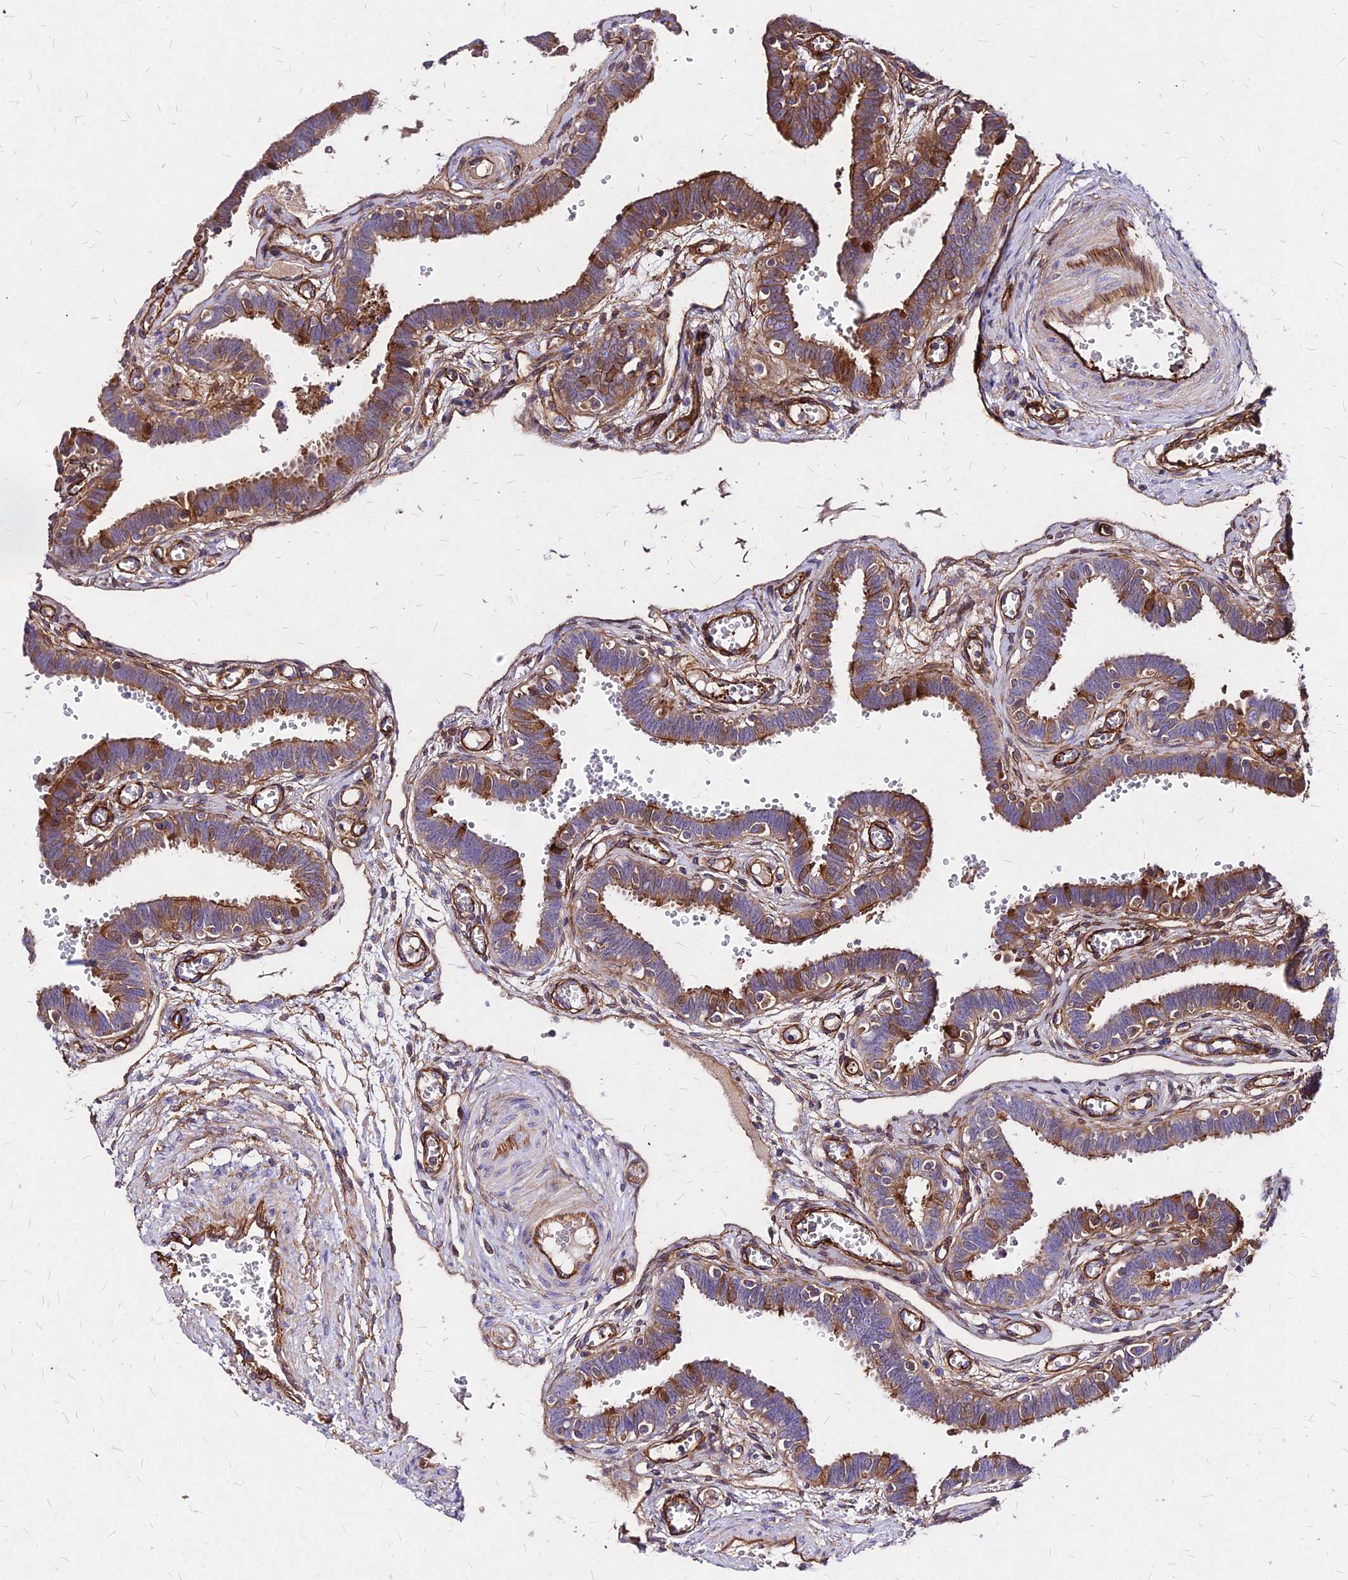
{"staining": {"intensity": "strong", "quantity": "25%-75%", "location": "cytoplasmic/membranous,nuclear"}, "tissue": "fallopian tube", "cell_type": "Glandular cells", "image_type": "normal", "snomed": [{"axis": "morphology", "description": "Normal tissue, NOS"}, {"axis": "topography", "description": "Fallopian tube"}, {"axis": "topography", "description": "Placenta"}], "caption": "Normal fallopian tube displays strong cytoplasmic/membranous,nuclear staining in approximately 25%-75% of glandular cells The protein of interest is shown in brown color, while the nuclei are stained blue..", "gene": "EFCC1", "patient": {"sex": "female", "age": 32}}